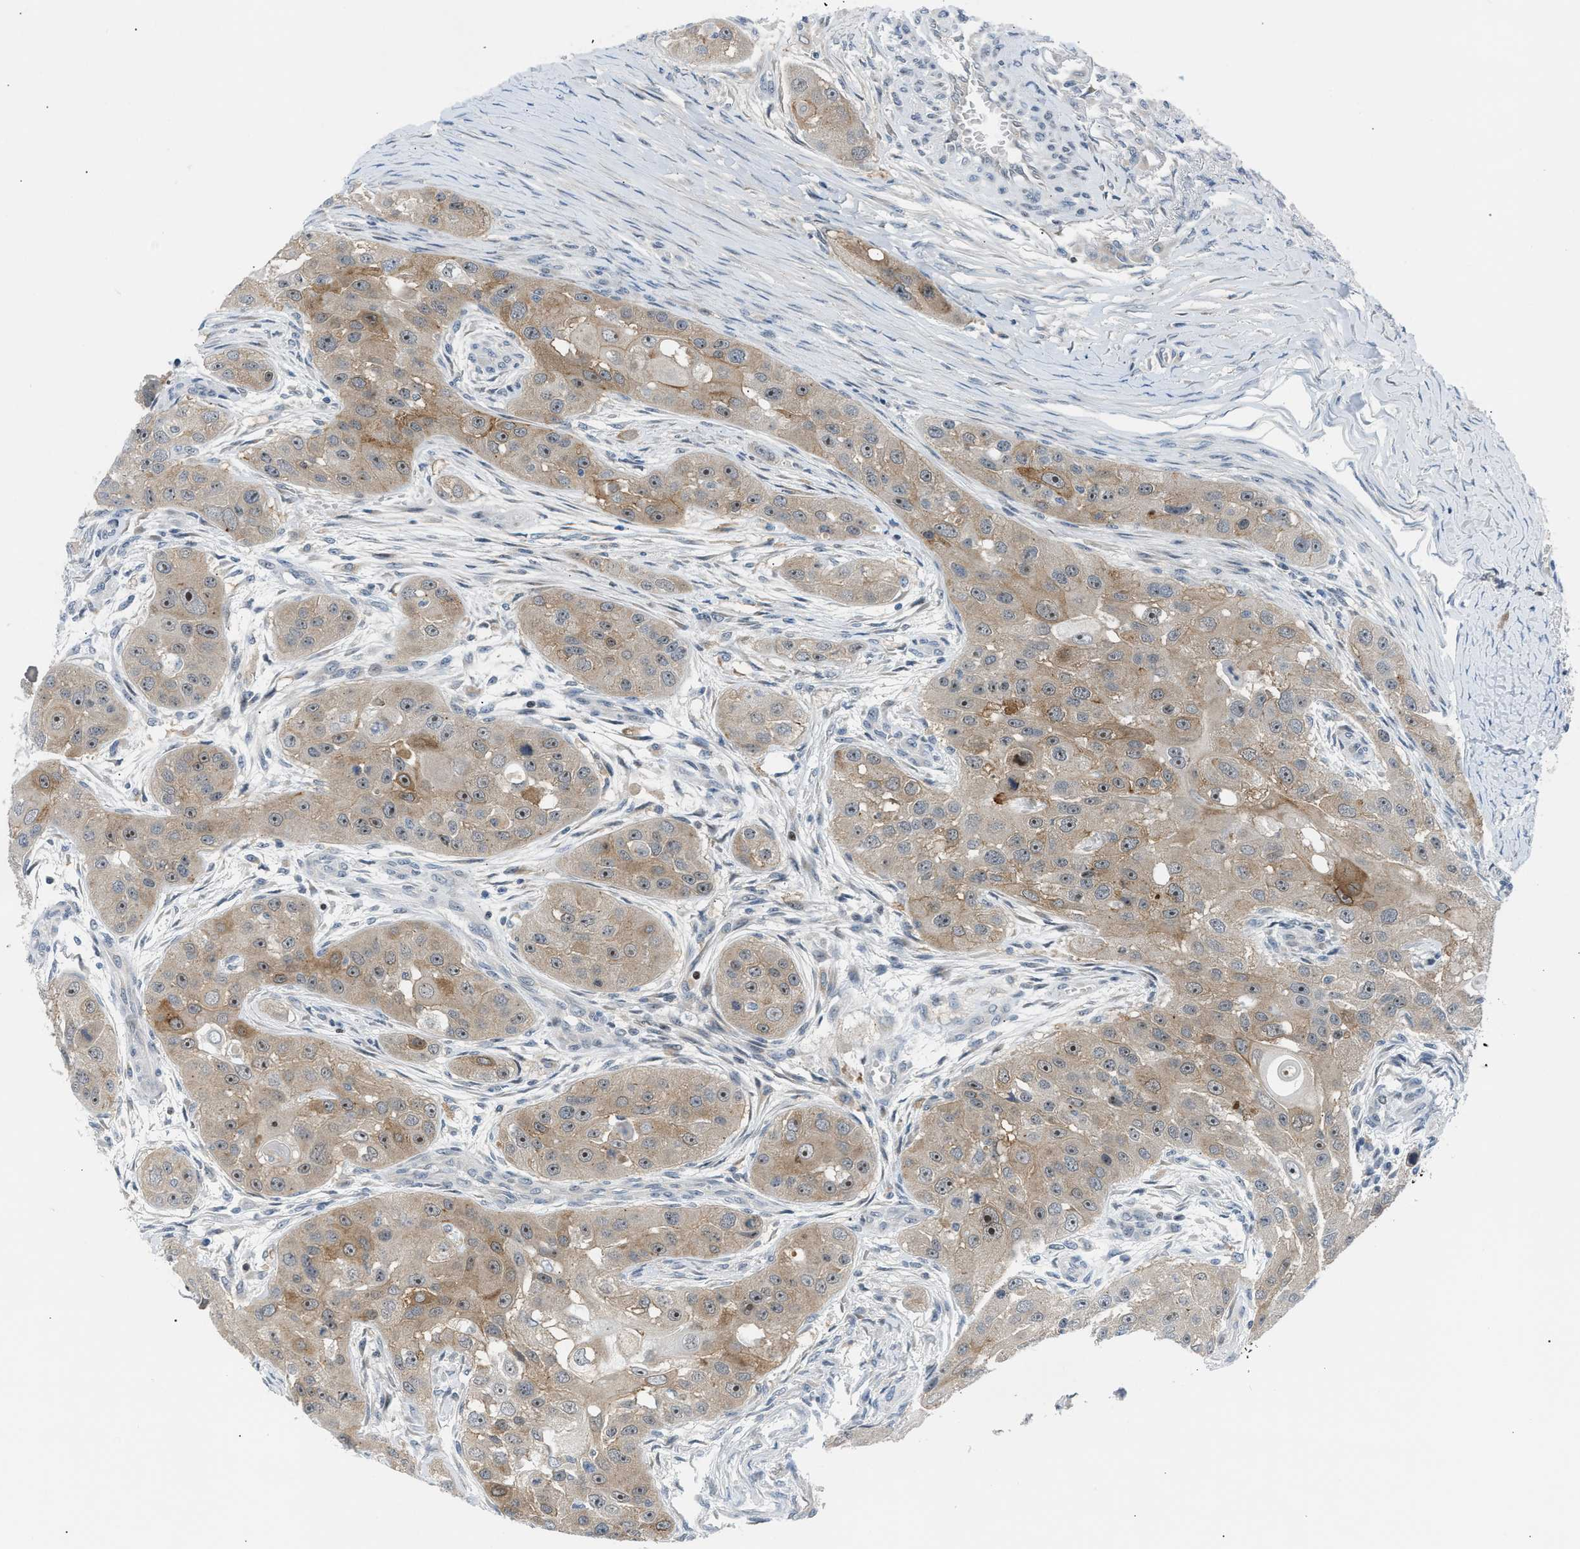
{"staining": {"intensity": "moderate", "quantity": "25%-75%", "location": "cytoplasmic/membranous,nuclear"}, "tissue": "head and neck cancer", "cell_type": "Tumor cells", "image_type": "cancer", "snomed": [{"axis": "morphology", "description": "Normal tissue, NOS"}, {"axis": "morphology", "description": "Squamous cell carcinoma, NOS"}, {"axis": "topography", "description": "Skeletal muscle"}, {"axis": "topography", "description": "Head-Neck"}], "caption": "There is medium levels of moderate cytoplasmic/membranous and nuclear expression in tumor cells of head and neck cancer (squamous cell carcinoma), as demonstrated by immunohistochemical staining (brown color).", "gene": "NPS", "patient": {"sex": "male", "age": 51}}